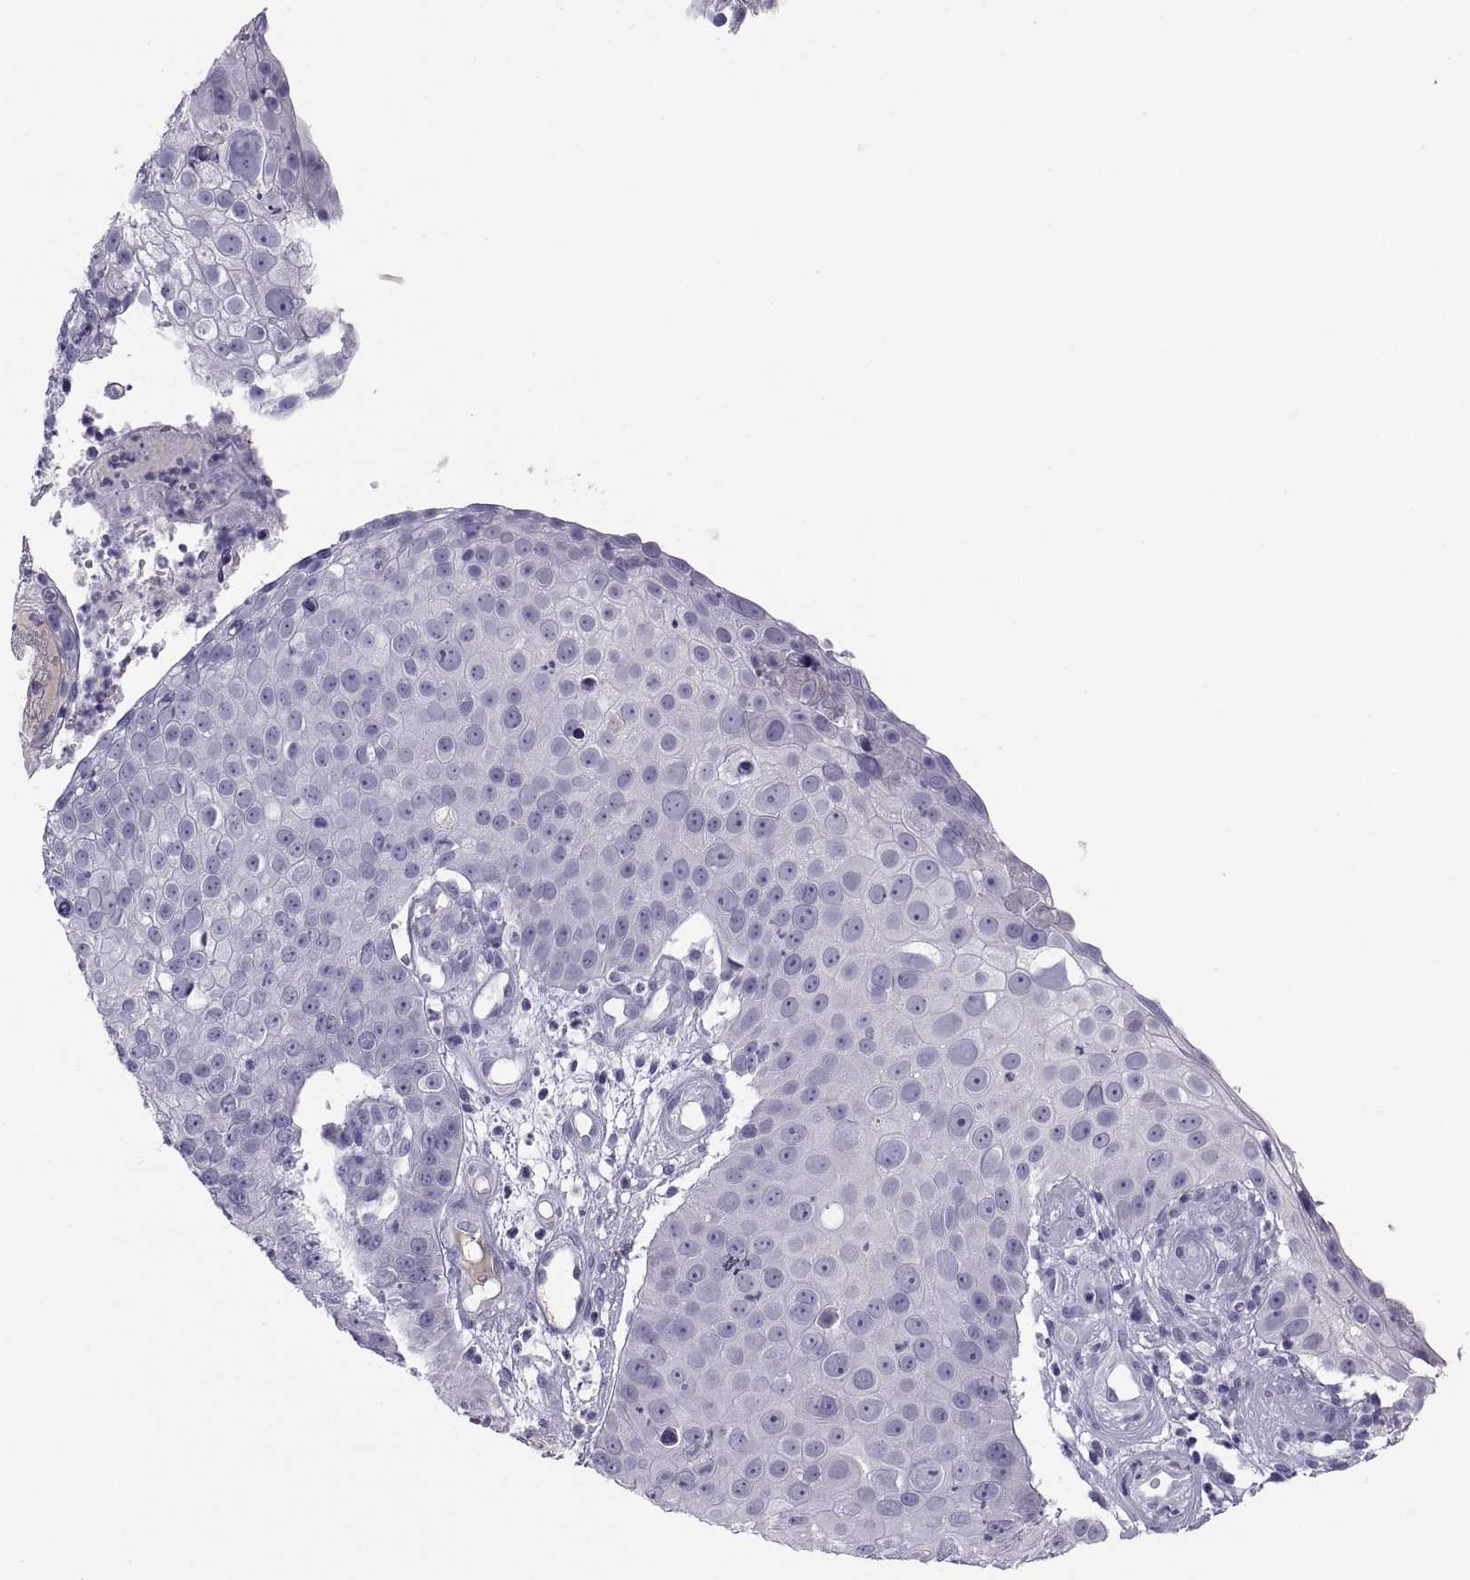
{"staining": {"intensity": "negative", "quantity": "none", "location": "none"}, "tissue": "skin cancer", "cell_type": "Tumor cells", "image_type": "cancer", "snomed": [{"axis": "morphology", "description": "Squamous cell carcinoma, NOS"}, {"axis": "topography", "description": "Skin"}], "caption": "Human skin cancer (squamous cell carcinoma) stained for a protein using immunohistochemistry displays no expression in tumor cells.", "gene": "MAGEB2", "patient": {"sex": "male", "age": 71}}